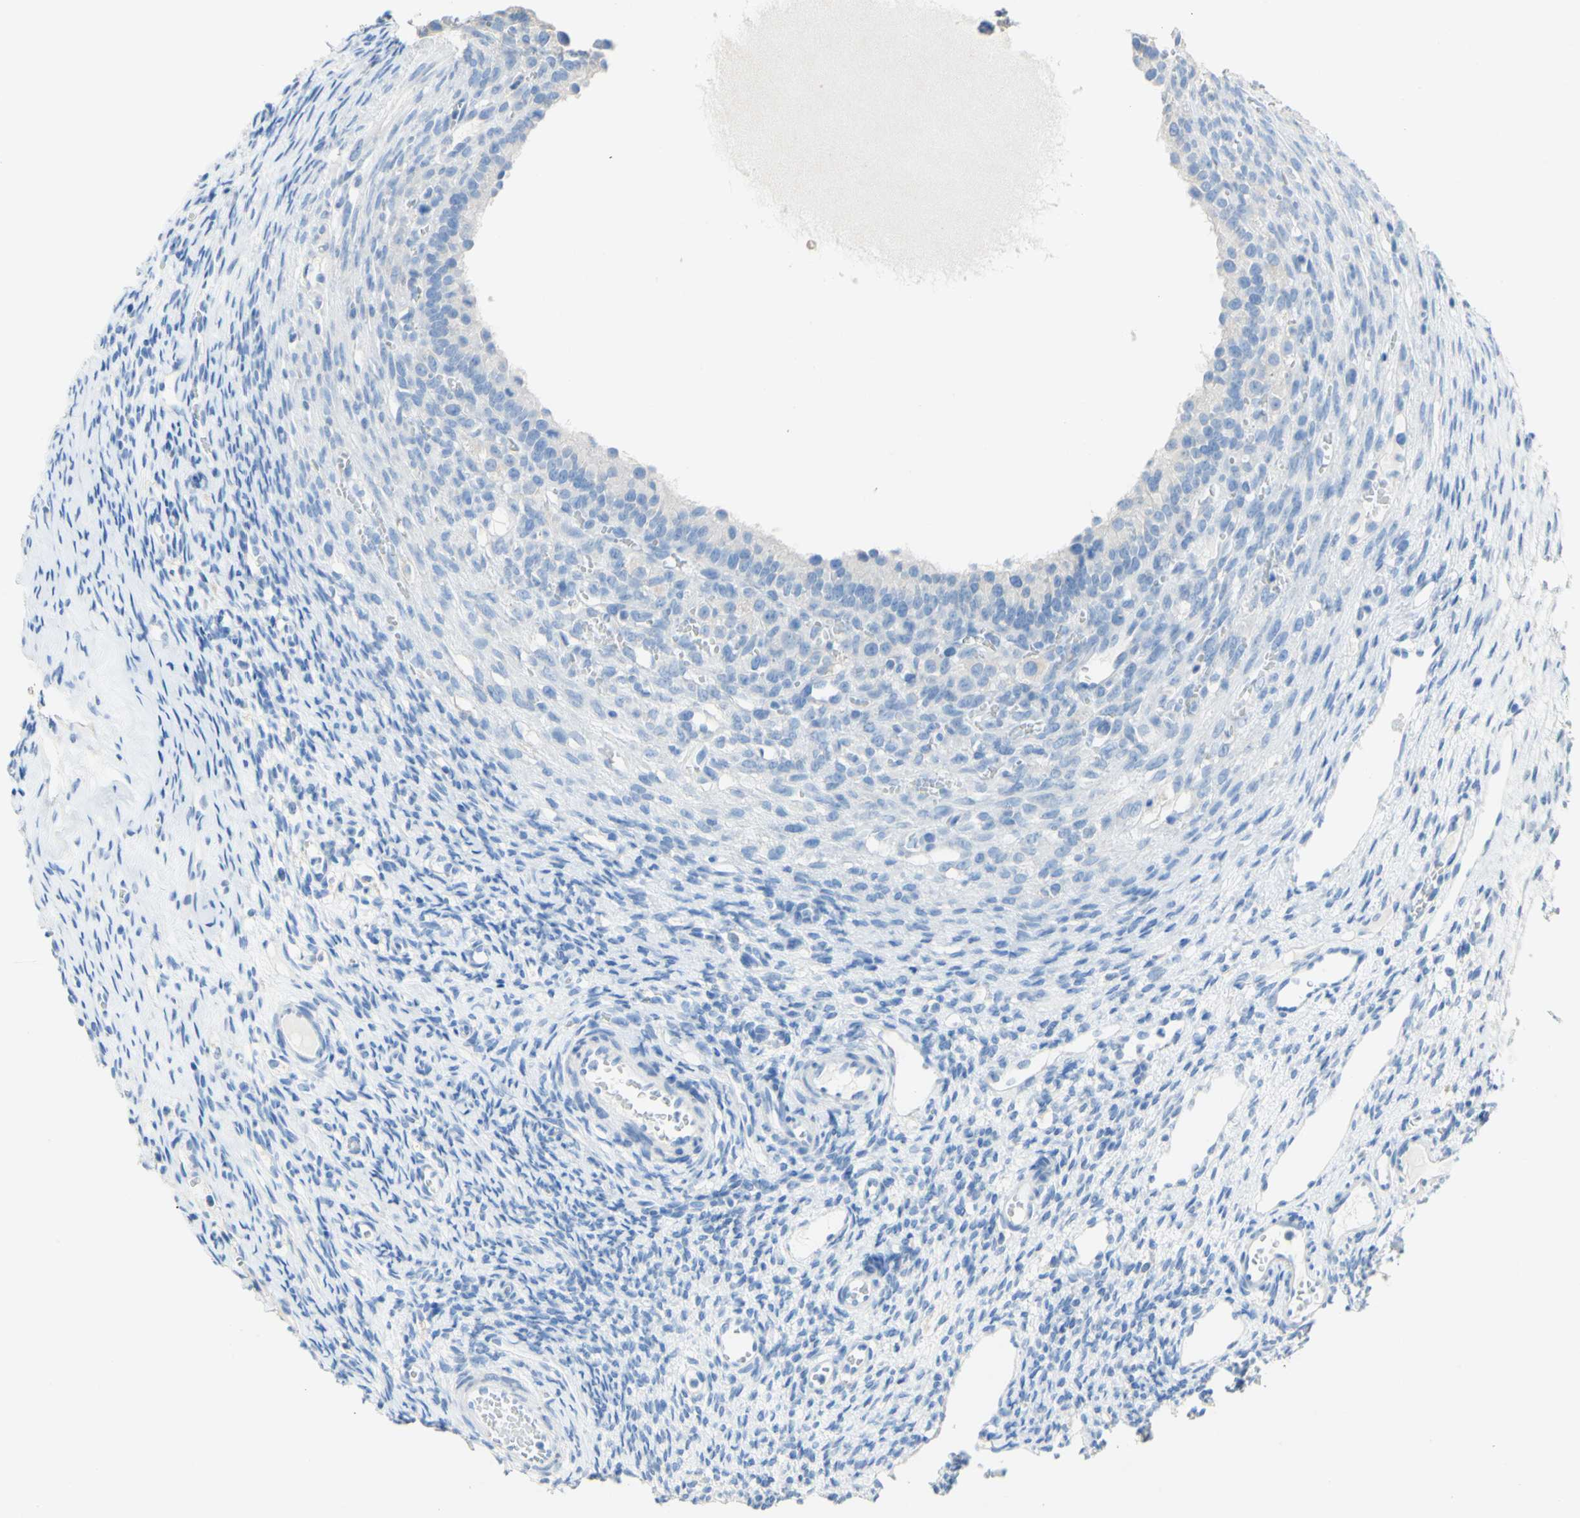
{"staining": {"intensity": "negative", "quantity": "none", "location": "none"}, "tissue": "ovary", "cell_type": "Follicle cells", "image_type": "normal", "snomed": [{"axis": "morphology", "description": "Normal tissue, NOS"}, {"axis": "topography", "description": "Ovary"}], "caption": "High magnification brightfield microscopy of unremarkable ovary stained with DAB (brown) and counterstained with hematoxylin (blue): follicle cells show no significant expression.", "gene": "DSC2", "patient": {"sex": "female", "age": 33}}